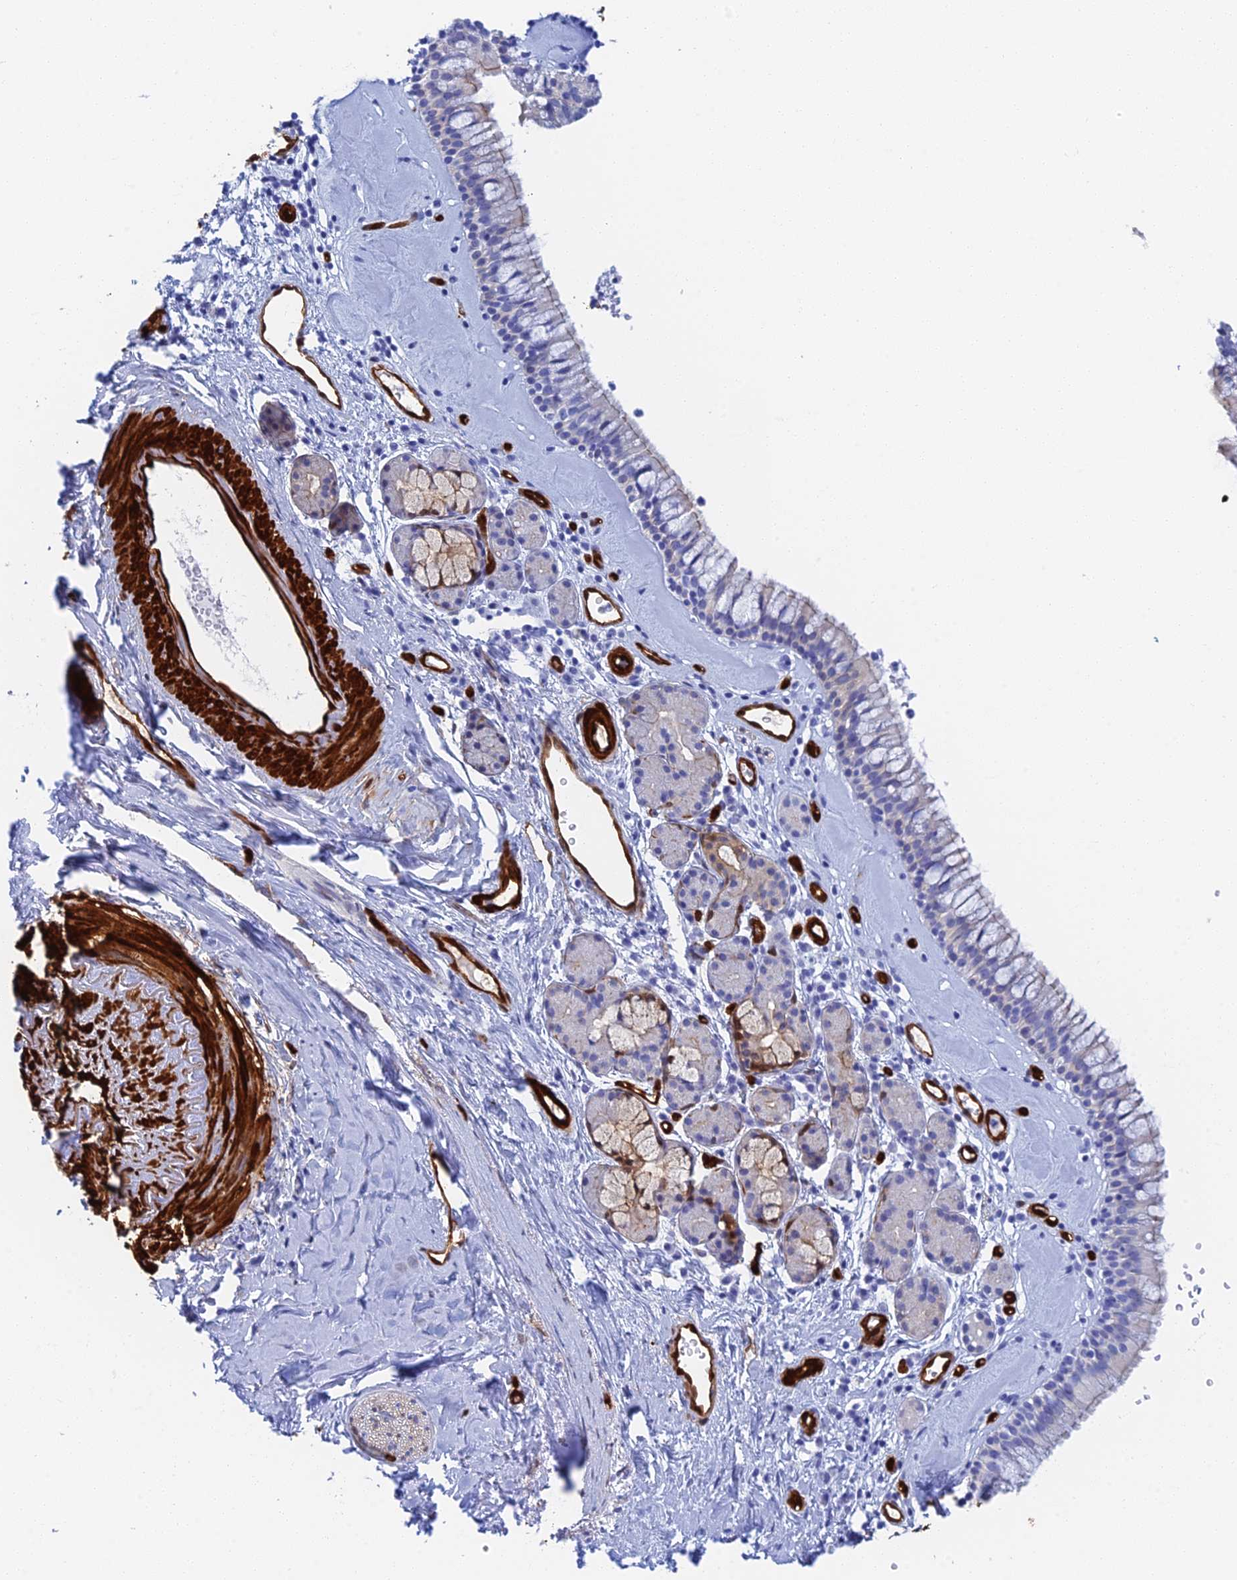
{"staining": {"intensity": "moderate", "quantity": "<25%", "location": "cytoplasmic/membranous"}, "tissue": "nasopharynx", "cell_type": "Respiratory epithelial cells", "image_type": "normal", "snomed": [{"axis": "morphology", "description": "Normal tissue, NOS"}, {"axis": "topography", "description": "Nasopharynx"}], "caption": "Nasopharynx stained with a brown dye displays moderate cytoplasmic/membranous positive staining in about <25% of respiratory epithelial cells.", "gene": "CRIP2", "patient": {"sex": "male", "age": 82}}